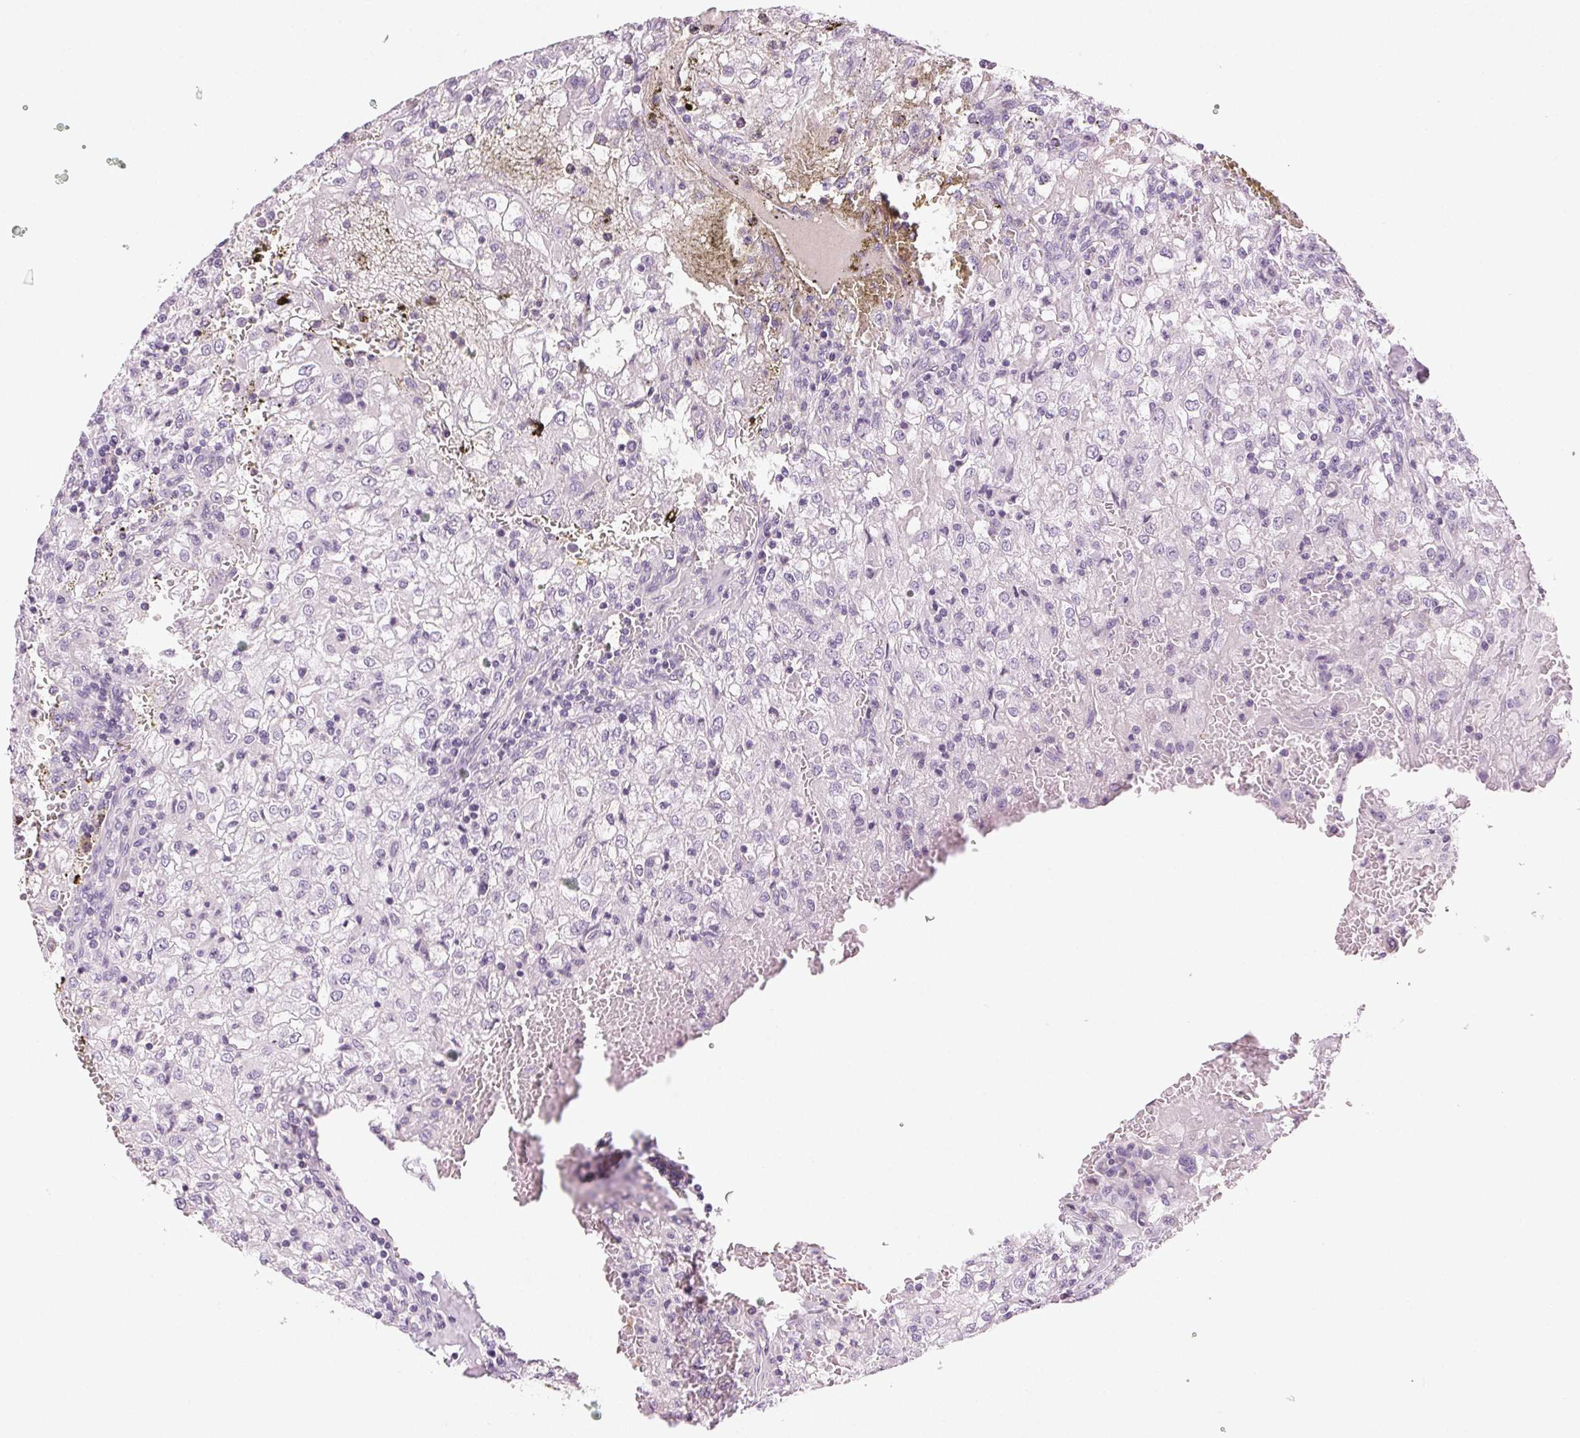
{"staining": {"intensity": "negative", "quantity": "none", "location": "none"}, "tissue": "renal cancer", "cell_type": "Tumor cells", "image_type": "cancer", "snomed": [{"axis": "morphology", "description": "Adenocarcinoma, NOS"}, {"axis": "topography", "description": "Kidney"}], "caption": "Immunohistochemistry (IHC) of human renal cancer (adenocarcinoma) demonstrates no expression in tumor cells.", "gene": "AIF1L", "patient": {"sex": "female", "age": 74}}